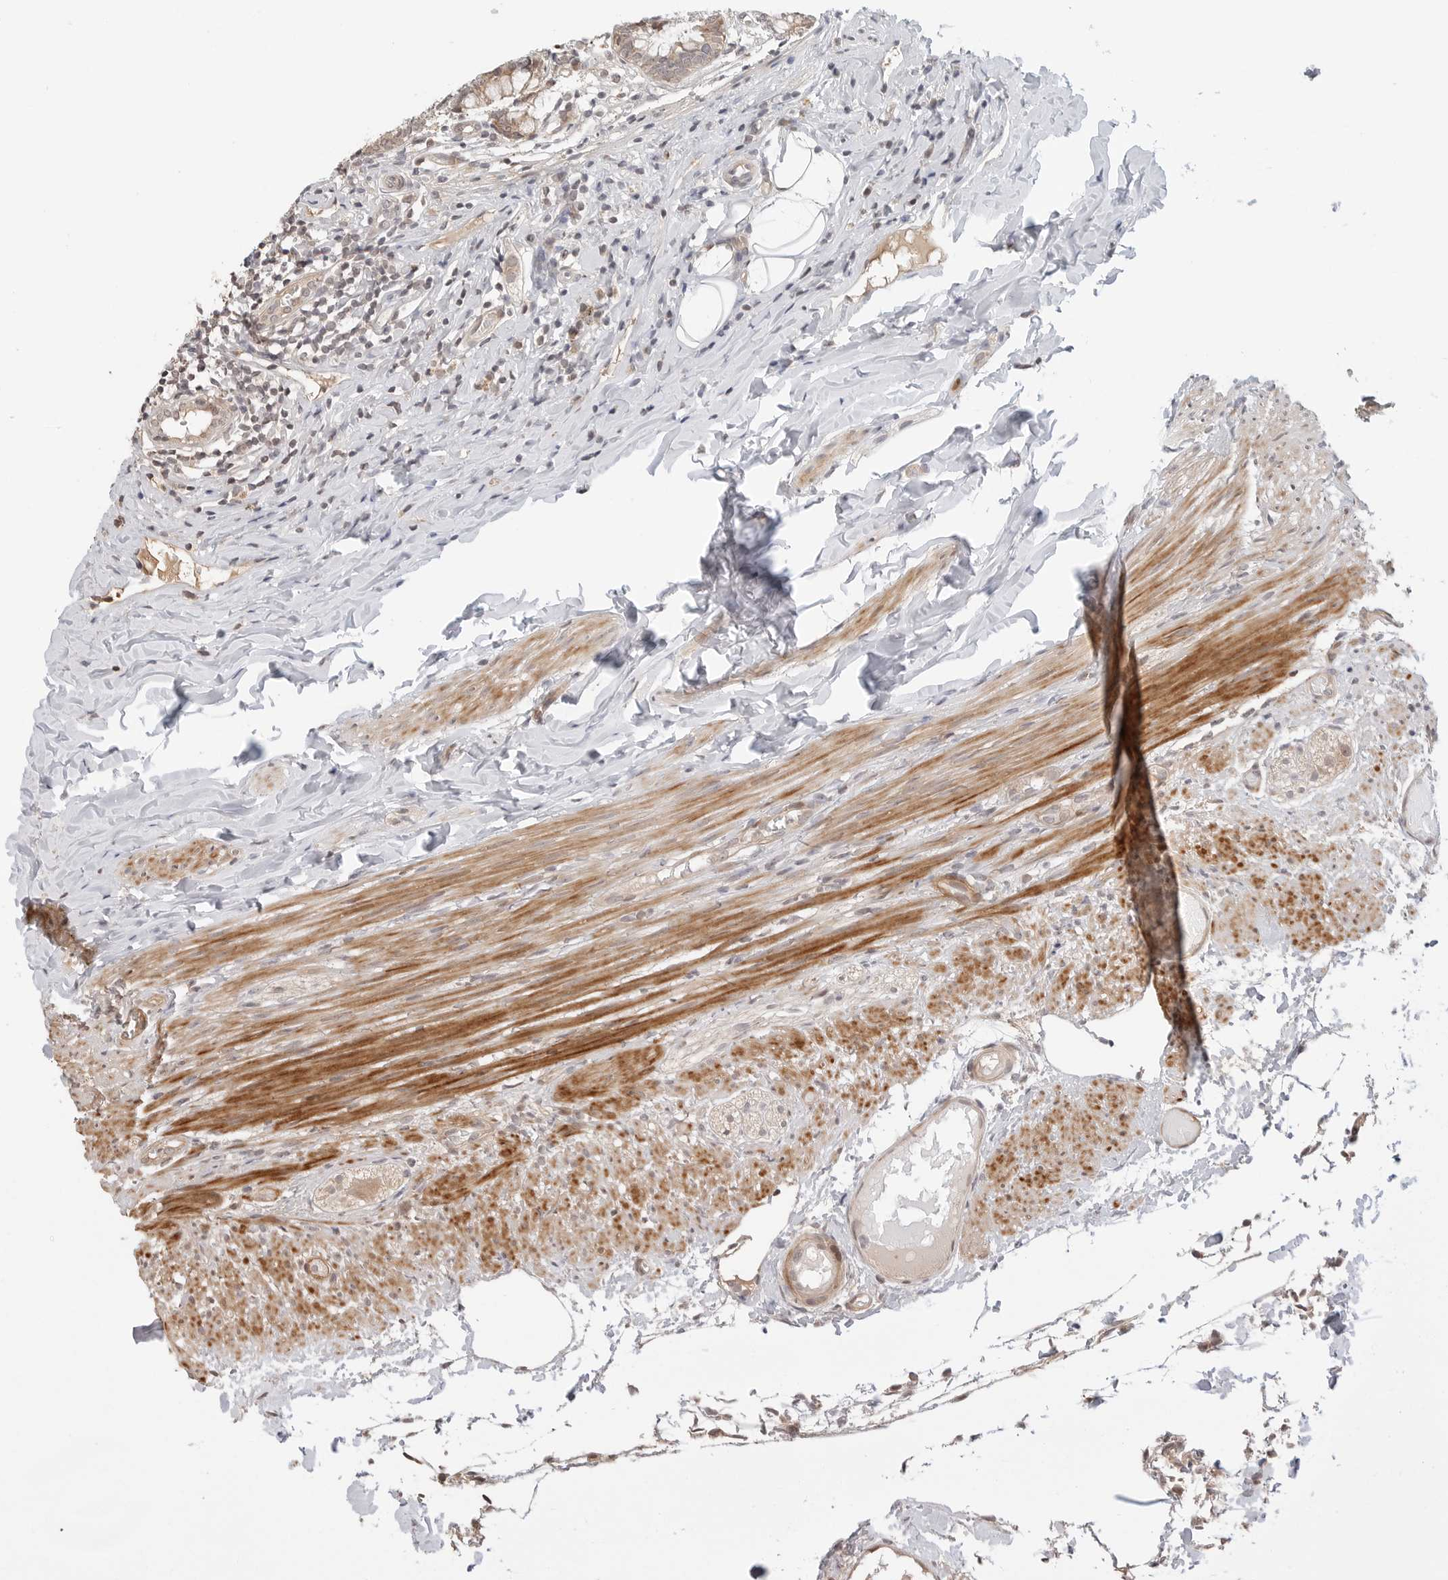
{"staining": {"intensity": "moderate", "quantity": ">75%", "location": "cytoplasmic/membranous"}, "tissue": "appendix", "cell_type": "Glandular cells", "image_type": "normal", "snomed": [{"axis": "morphology", "description": "Normal tissue, NOS"}, {"axis": "topography", "description": "Appendix"}], "caption": "Immunohistochemical staining of unremarkable human appendix exhibits >75% levels of moderate cytoplasmic/membranous protein staining in approximately >75% of glandular cells.", "gene": "GEM", "patient": {"sex": "male", "age": 8}}